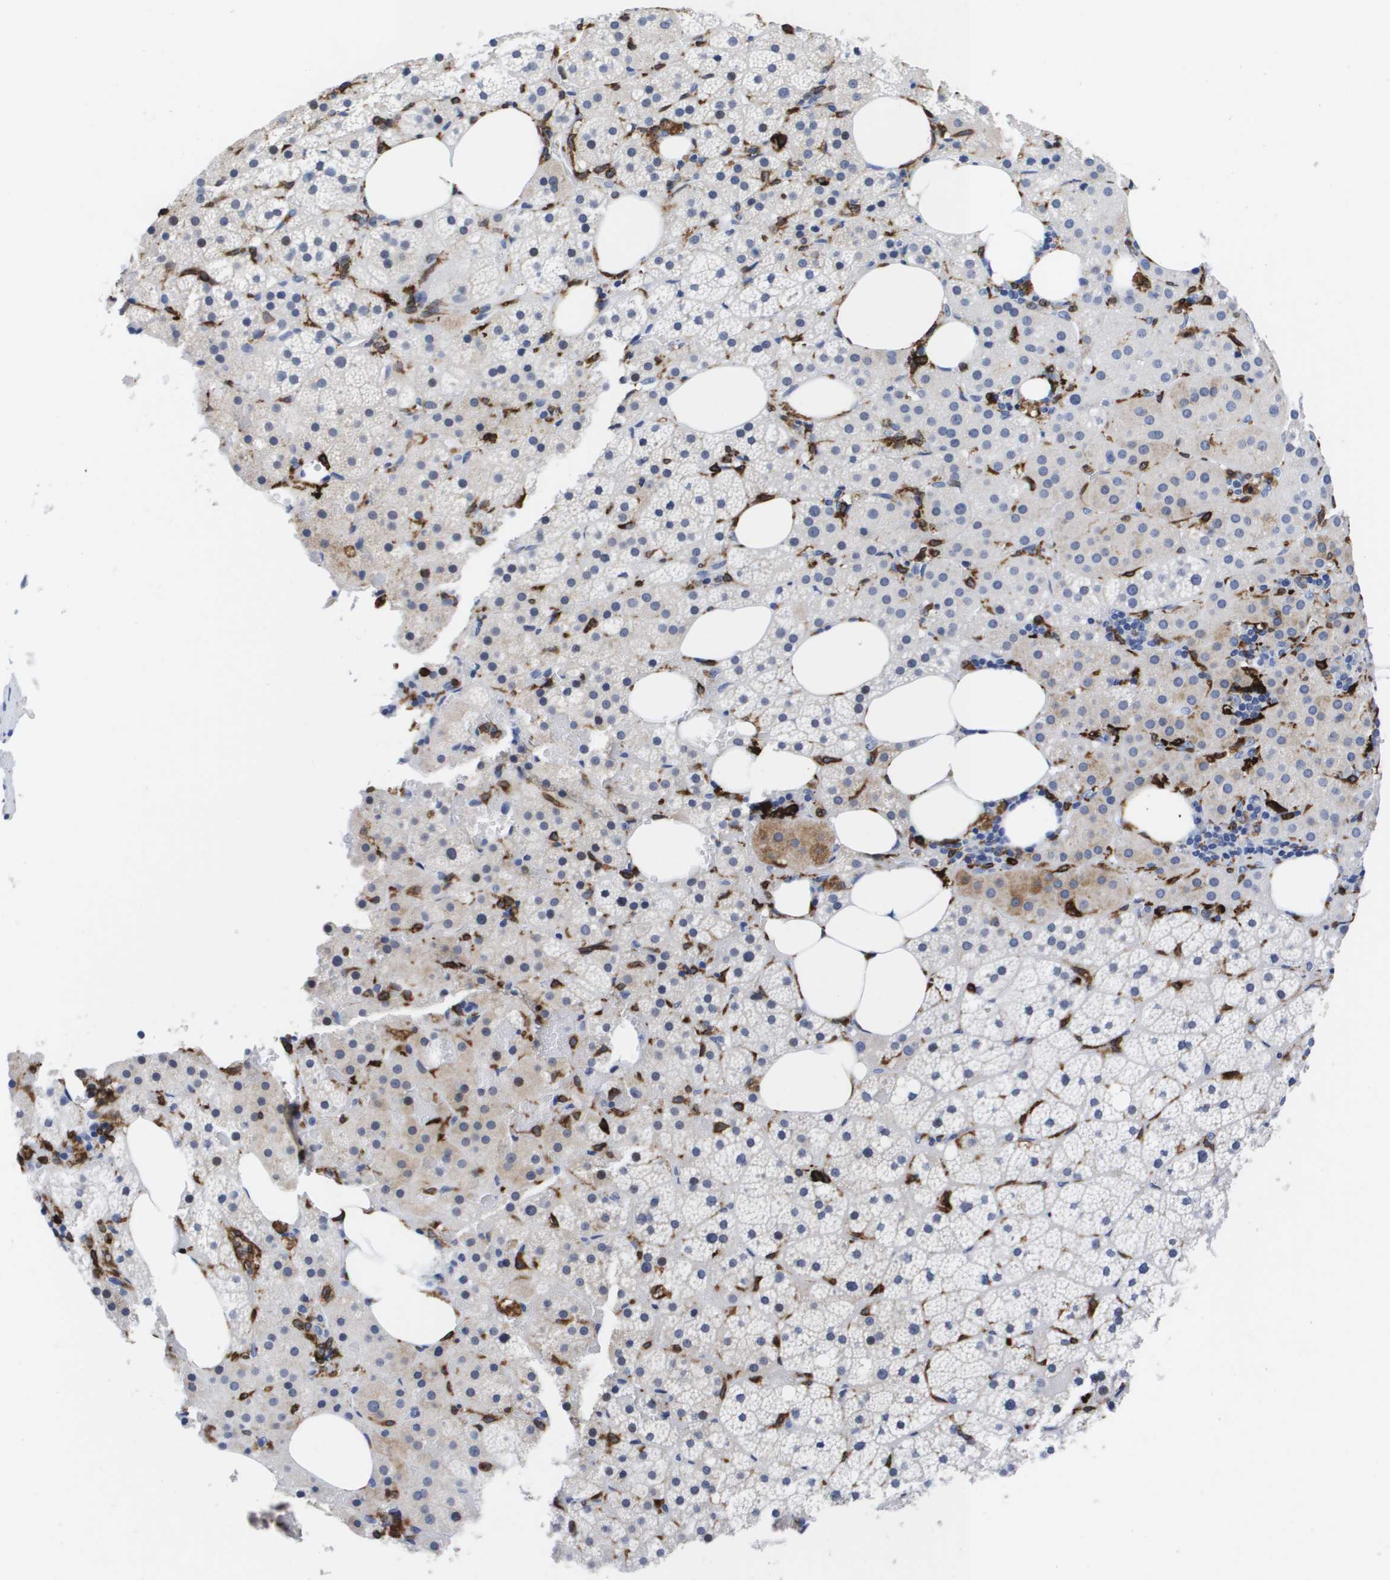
{"staining": {"intensity": "negative", "quantity": "none", "location": "none"}, "tissue": "adrenal gland", "cell_type": "Glandular cells", "image_type": "normal", "snomed": [{"axis": "morphology", "description": "Normal tissue, NOS"}, {"axis": "topography", "description": "Adrenal gland"}], "caption": "This histopathology image is of normal adrenal gland stained with IHC to label a protein in brown with the nuclei are counter-stained blue. There is no staining in glandular cells.", "gene": "HMOX1", "patient": {"sex": "female", "age": 59}}